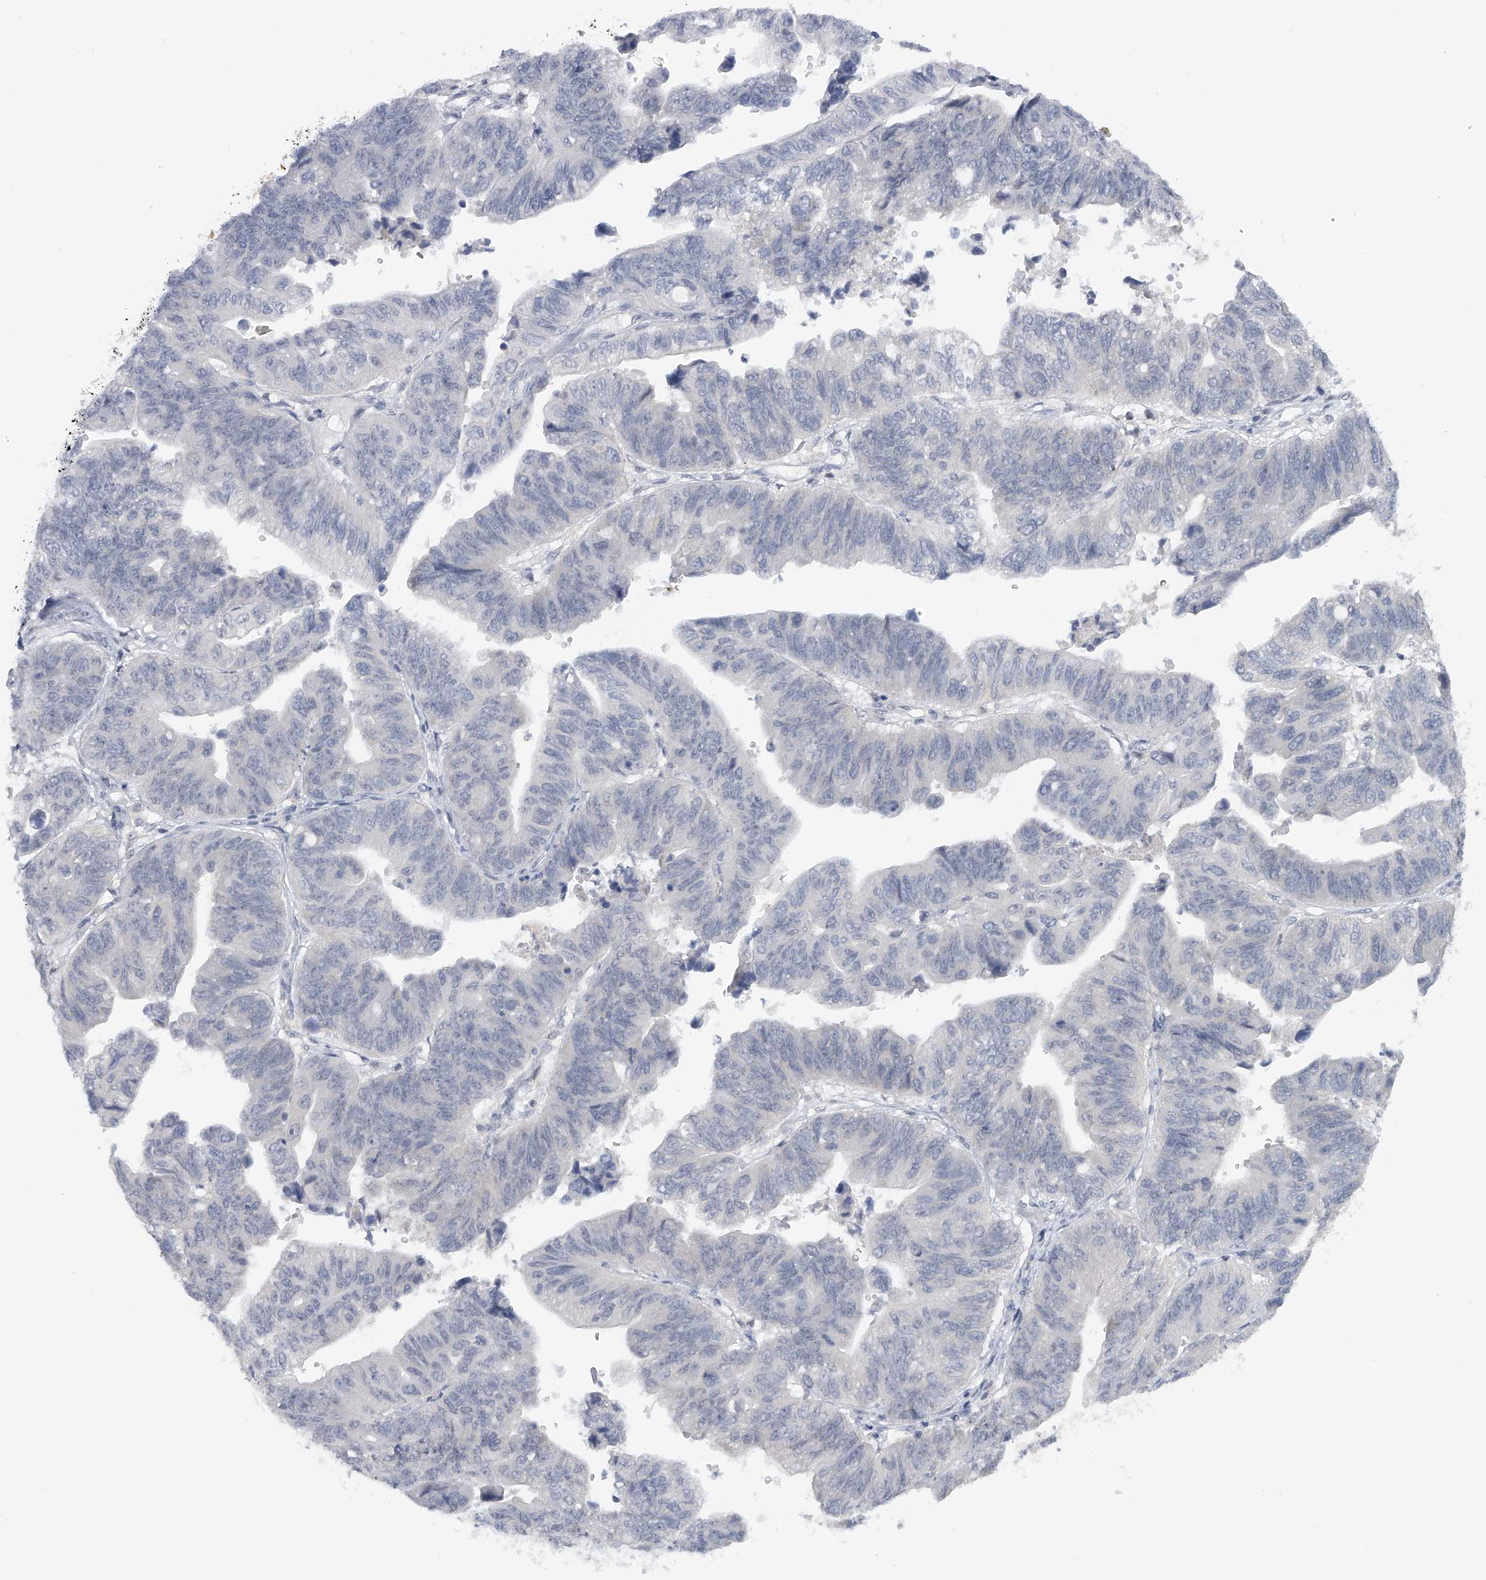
{"staining": {"intensity": "negative", "quantity": "none", "location": "none"}, "tissue": "stomach cancer", "cell_type": "Tumor cells", "image_type": "cancer", "snomed": [{"axis": "morphology", "description": "Adenocarcinoma, NOS"}, {"axis": "topography", "description": "Stomach"}], "caption": "High magnification brightfield microscopy of stomach cancer (adenocarcinoma) stained with DAB (3,3'-diaminobenzidine) (brown) and counterstained with hematoxylin (blue): tumor cells show no significant staining. (DAB immunohistochemistry with hematoxylin counter stain).", "gene": "DDX43", "patient": {"sex": "male", "age": 59}}